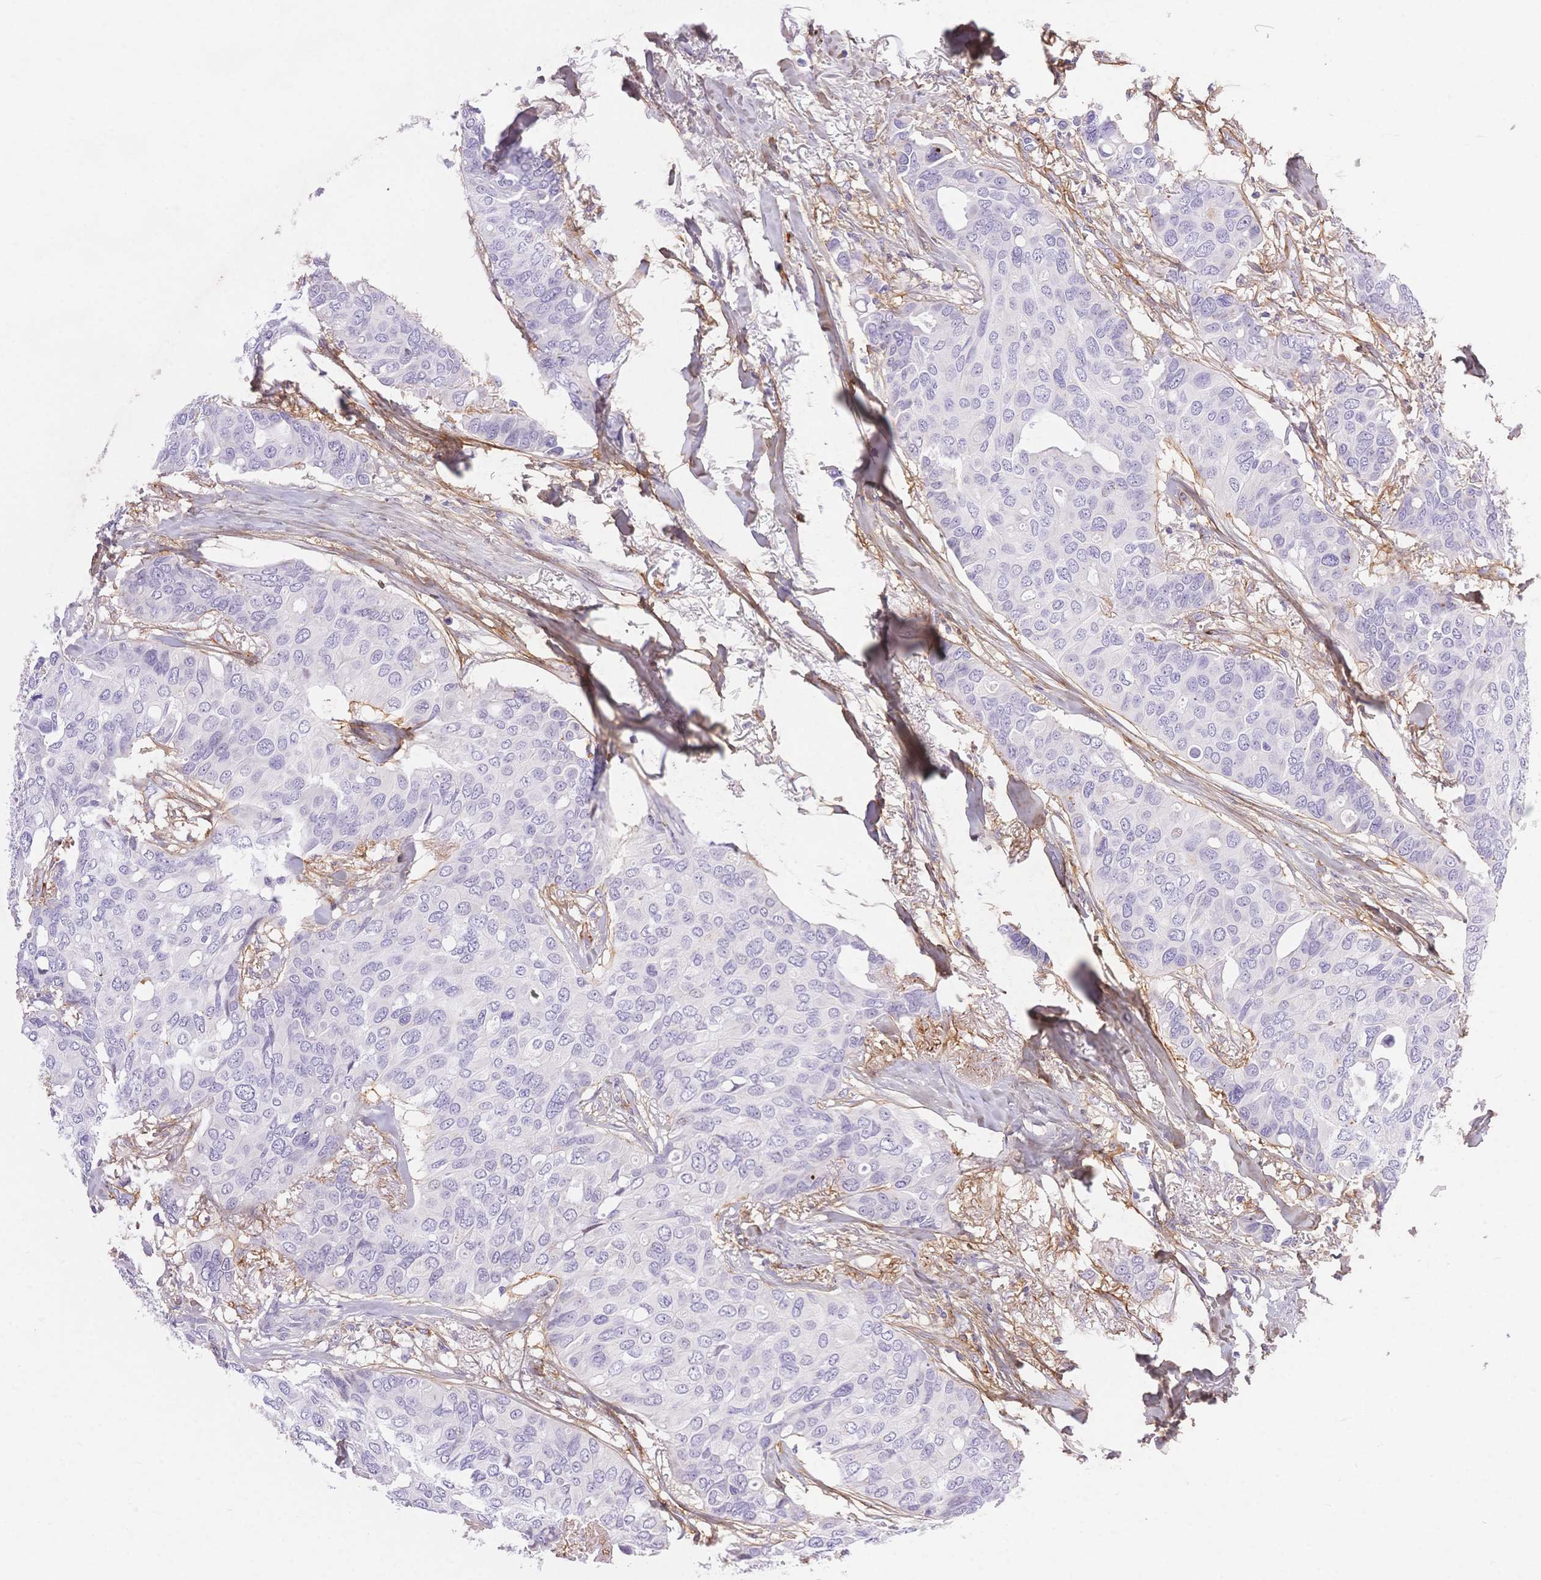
{"staining": {"intensity": "negative", "quantity": "none", "location": "none"}, "tissue": "breast cancer", "cell_type": "Tumor cells", "image_type": "cancer", "snomed": [{"axis": "morphology", "description": "Duct carcinoma"}, {"axis": "topography", "description": "Breast"}], "caption": "The immunohistochemistry (IHC) photomicrograph has no significant staining in tumor cells of intraductal carcinoma (breast) tissue.", "gene": "PDZD2", "patient": {"sex": "female", "age": 54}}